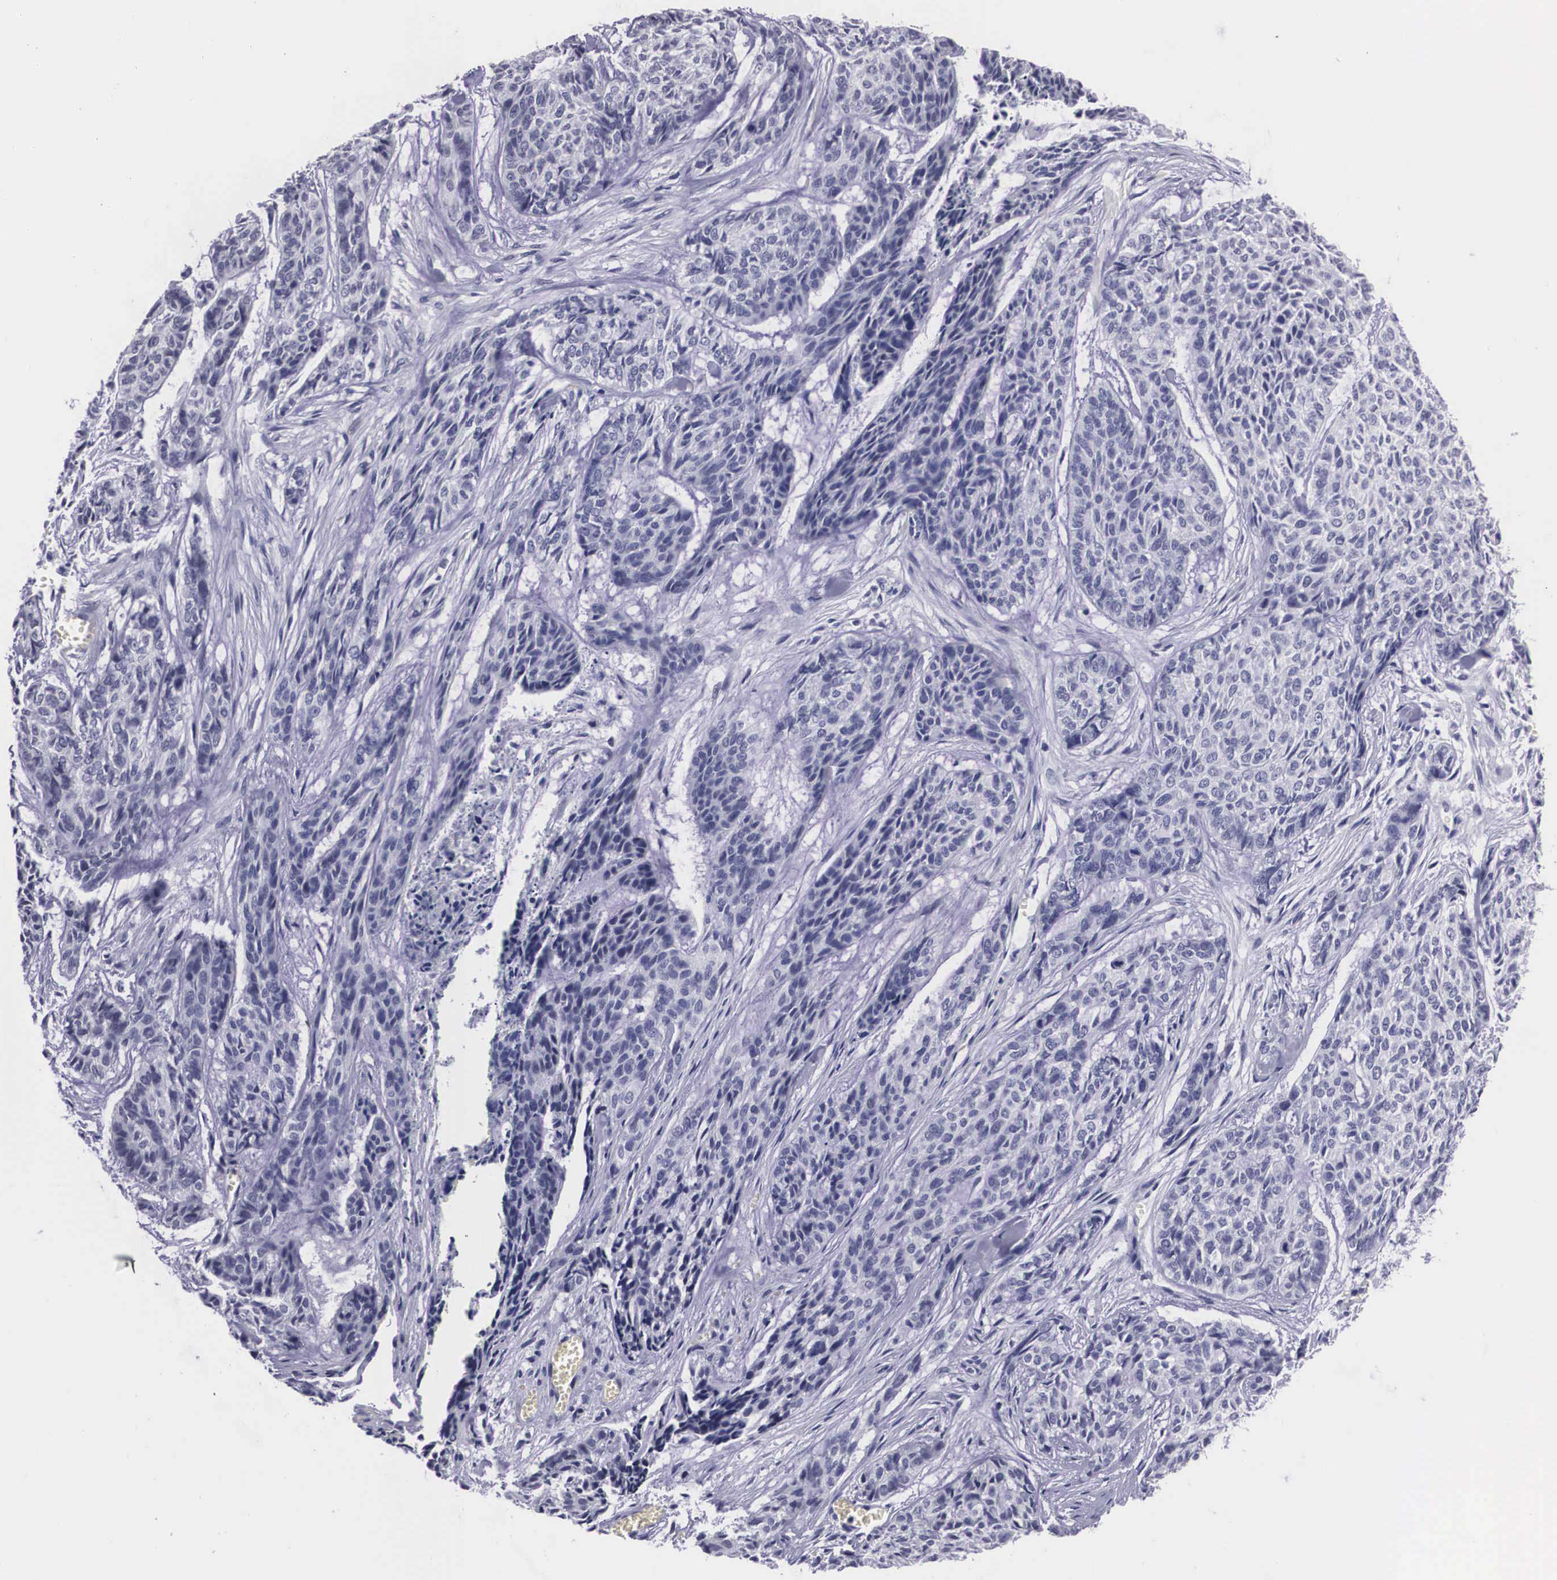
{"staining": {"intensity": "negative", "quantity": "none", "location": "none"}, "tissue": "skin cancer", "cell_type": "Tumor cells", "image_type": "cancer", "snomed": [{"axis": "morphology", "description": "Normal tissue, NOS"}, {"axis": "morphology", "description": "Basal cell carcinoma"}, {"axis": "topography", "description": "Skin"}], "caption": "Immunohistochemical staining of human skin cancer demonstrates no significant positivity in tumor cells. (Brightfield microscopy of DAB immunohistochemistry at high magnification).", "gene": "C22orf31", "patient": {"sex": "female", "age": 65}}